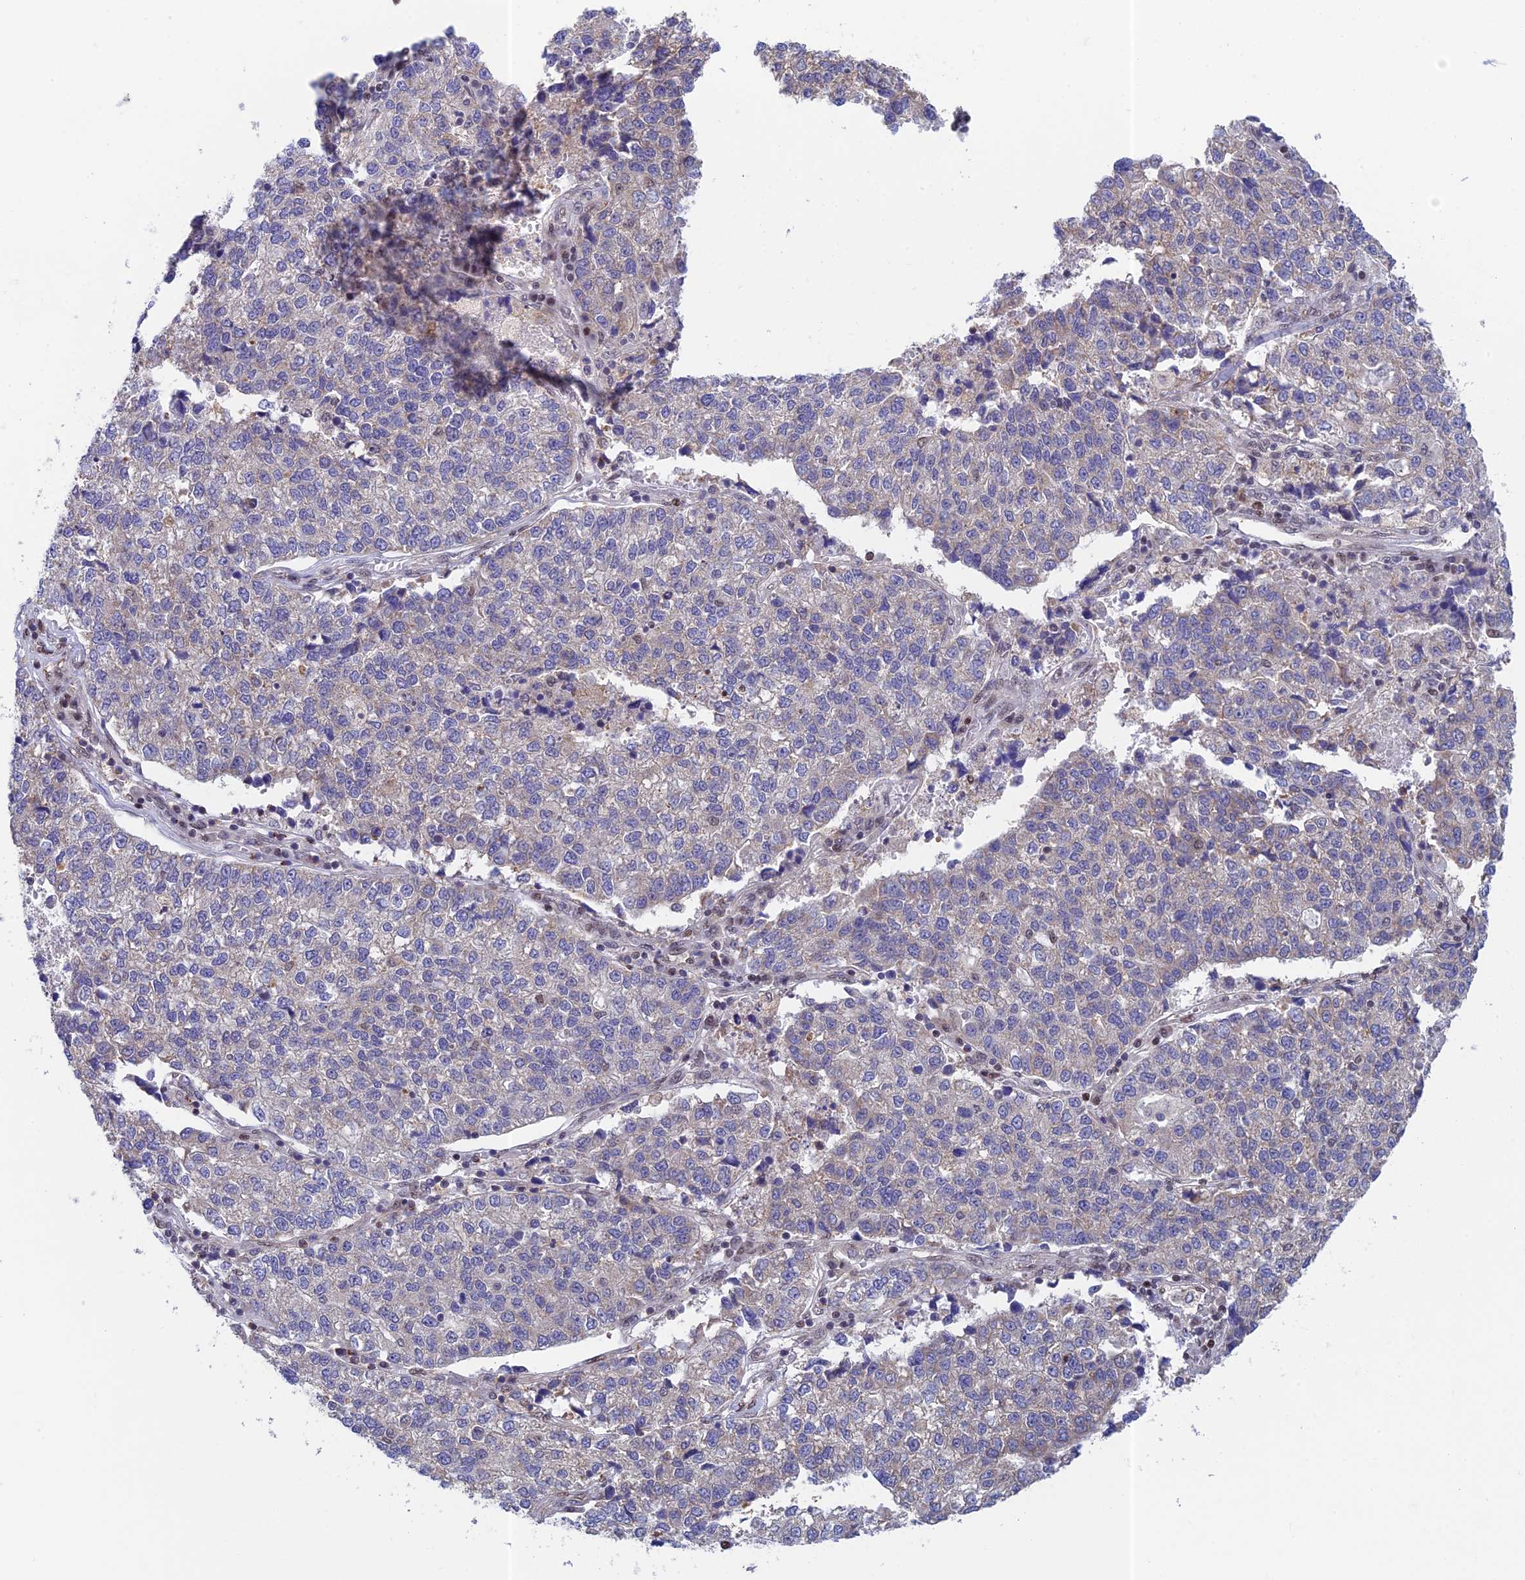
{"staining": {"intensity": "negative", "quantity": "none", "location": "none"}, "tissue": "lung cancer", "cell_type": "Tumor cells", "image_type": "cancer", "snomed": [{"axis": "morphology", "description": "Adenocarcinoma, NOS"}, {"axis": "topography", "description": "Lung"}], "caption": "DAB (3,3'-diaminobenzidine) immunohistochemical staining of lung cancer (adenocarcinoma) displays no significant expression in tumor cells.", "gene": "MRPL17", "patient": {"sex": "male", "age": 49}}